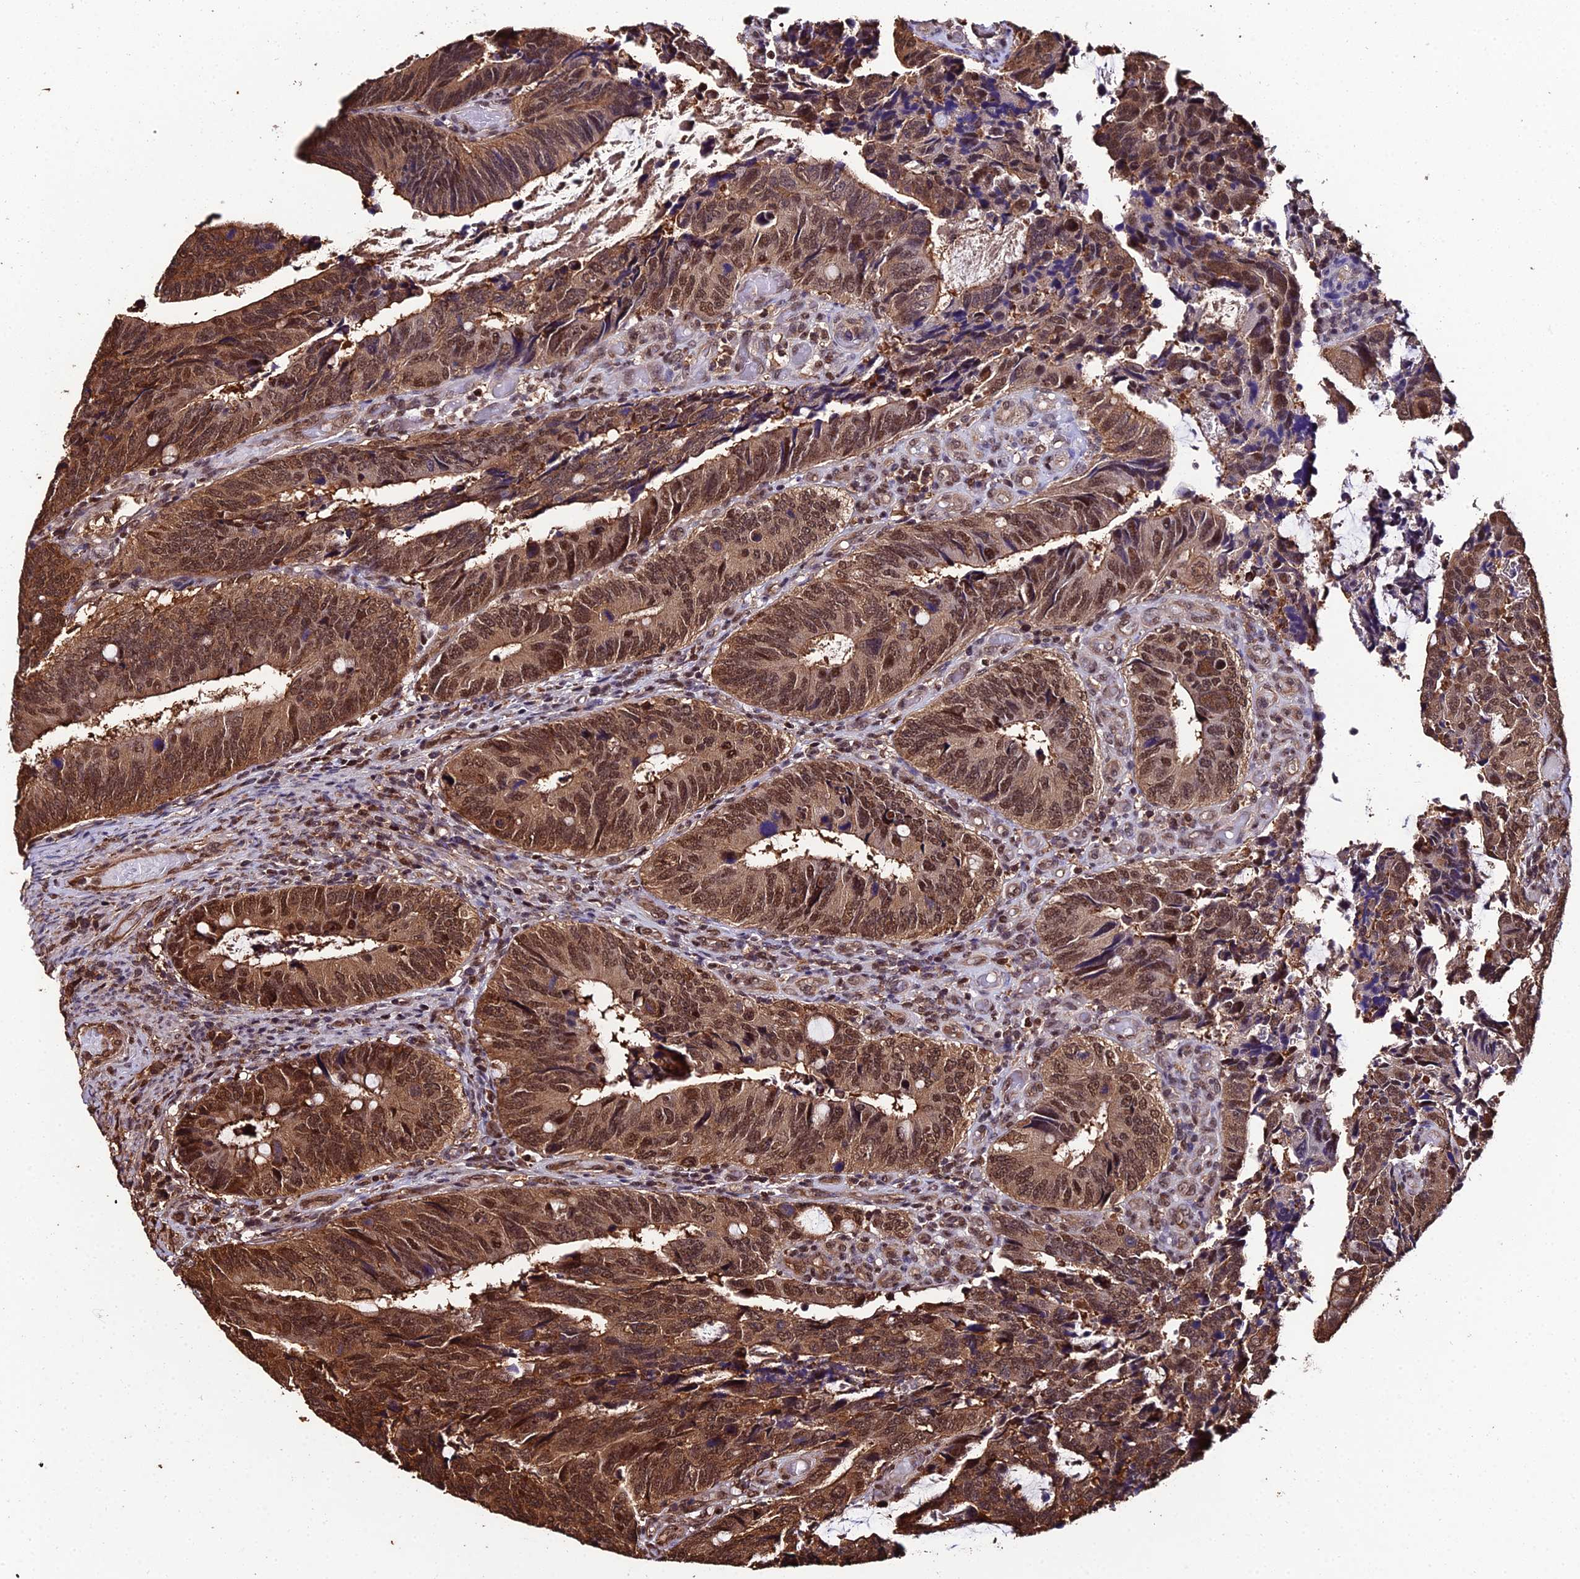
{"staining": {"intensity": "moderate", "quantity": ">75%", "location": "cytoplasmic/membranous,nuclear"}, "tissue": "colorectal cancer", "cell_type": "Tumor cells", "image_type": "cancer", "snomed": [{"axis": "morphology", "description": "Adenocarcinoma, NOS"}, {"axis": "topography", "description": "Colon"}], "caption": "DAB (3,3'-diaminobenzidine) immunohistochemical staining of colorectal adenocarcinoma exhibits moderate cytoplasmic/membranous and nuclear protein positivity in about >75% of tumor cells. (IHC, brightfield microscopy, high magnification).", "gene": "PPP4C", "patient": {"sex": "male", "age": 87}}